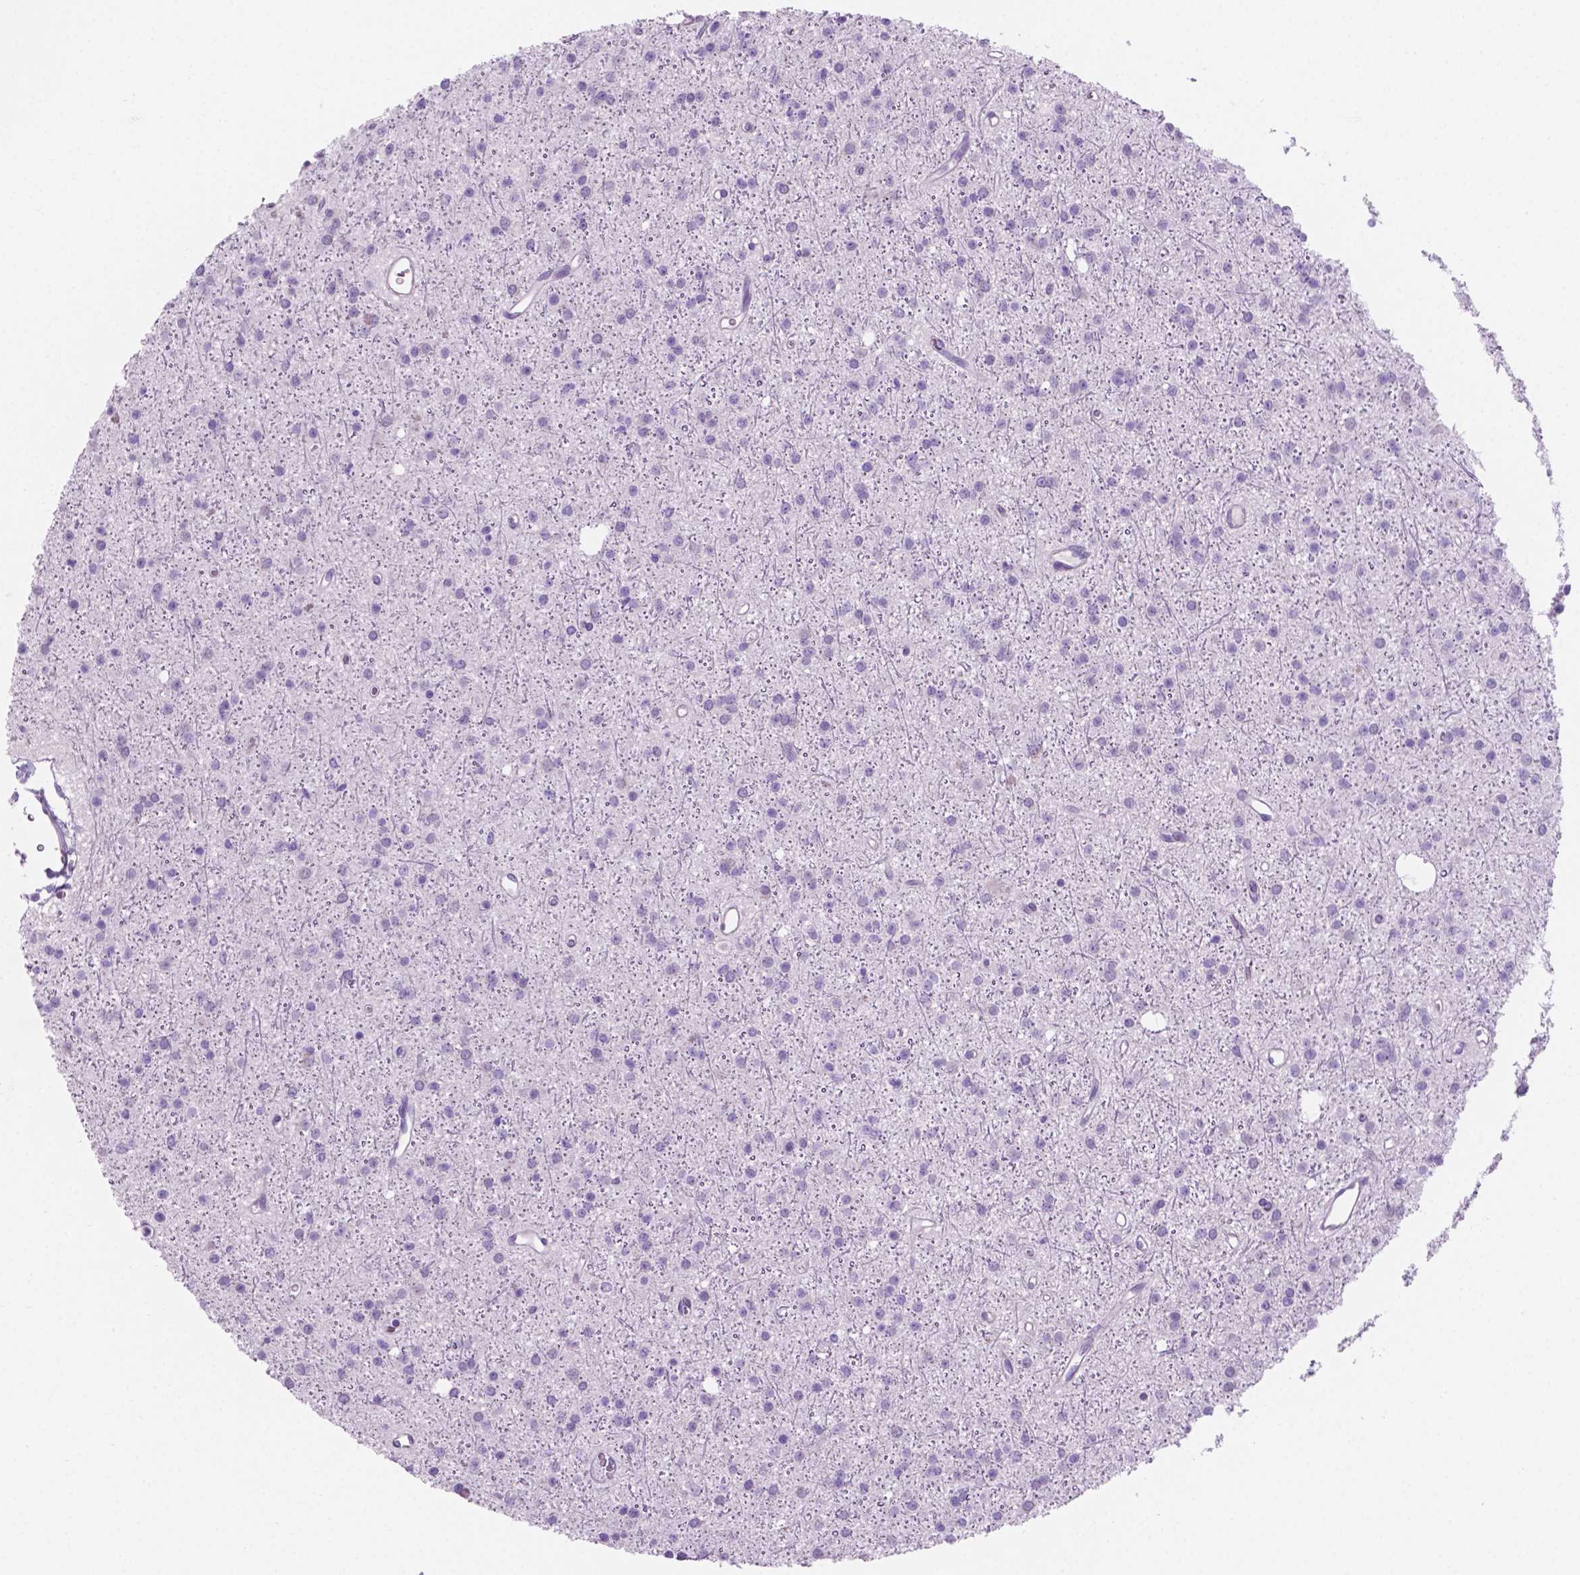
{"staining": {"intensity": "negative", "quantity": "none", "location": "none"}, "tissue": "glioma", "cell_type": "Tumor cells", "image_type": "cancer", "snomed": [{"axis": "morphology", "description": "Glioma, malignant, Low grade"}, {"axis": "topography", "description": "Brain"}], "caption": "DAB immunohistochemical staining of human glioma displays no significant expression in tumor cells.", "gene": "GRIN2B", "patient": {"sex": "male", "age": 27}}